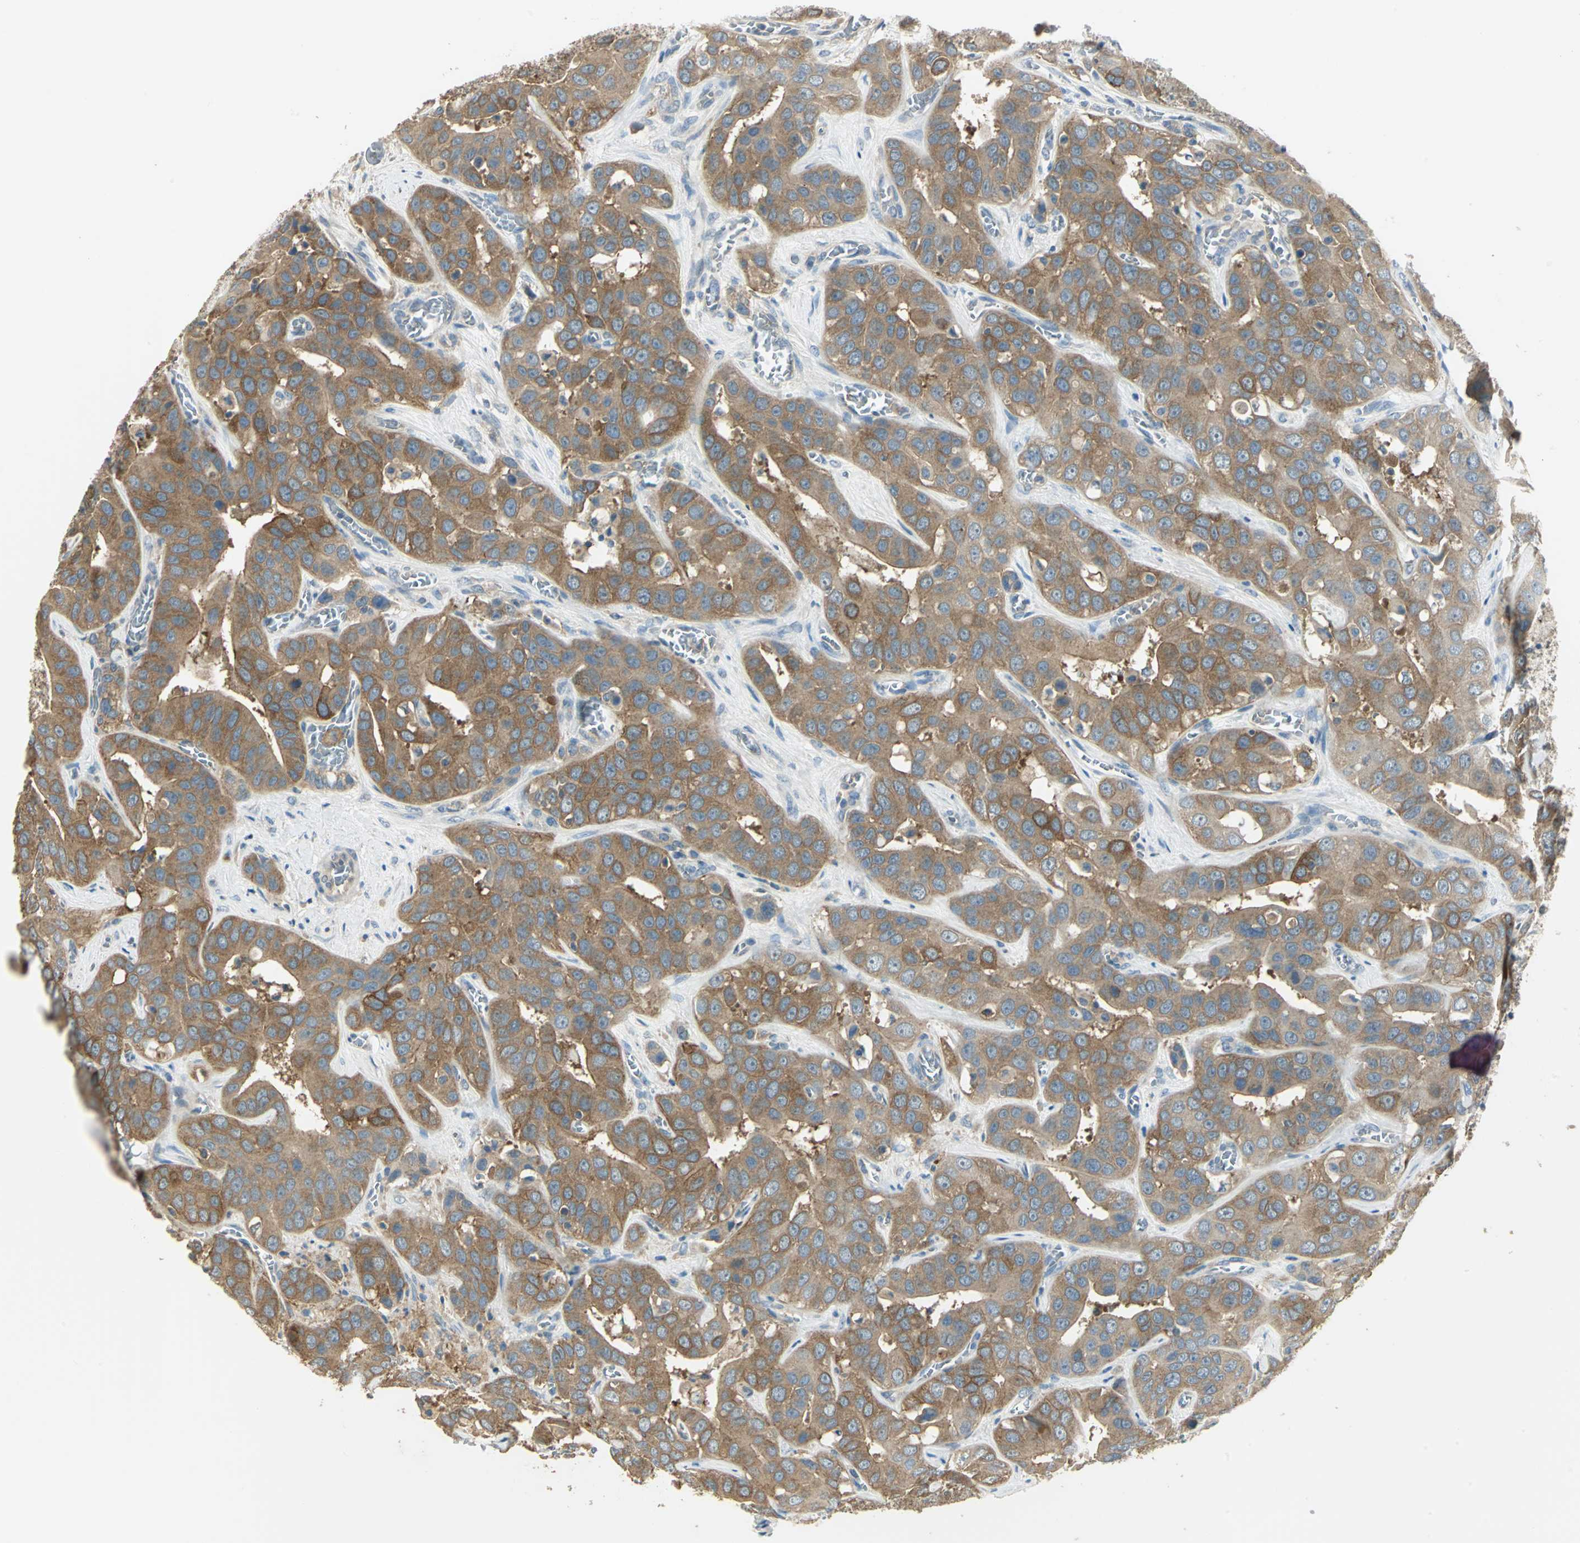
{"staining": {"intensity": "strong", "quantity": ">75%", "location": "cytoplasmic/membranous"}, "tissue": "liver cancer", "cell_type": "Tumor cells", "image_type": "cancer", "snomed": [{"axis": "morphology", "description": "Cholangiocarcinoma"}, {"axis": "topography", "description": "Liver"}], "caption": "Immunohistochemical staining of human cholangiocarcinoma (liver) reveals high levels of strong cytoplasmic/membranous staining in about >75% of tumor cells.", "gene": "SHC2", "patient": {"sex": "female", "age": 52}}